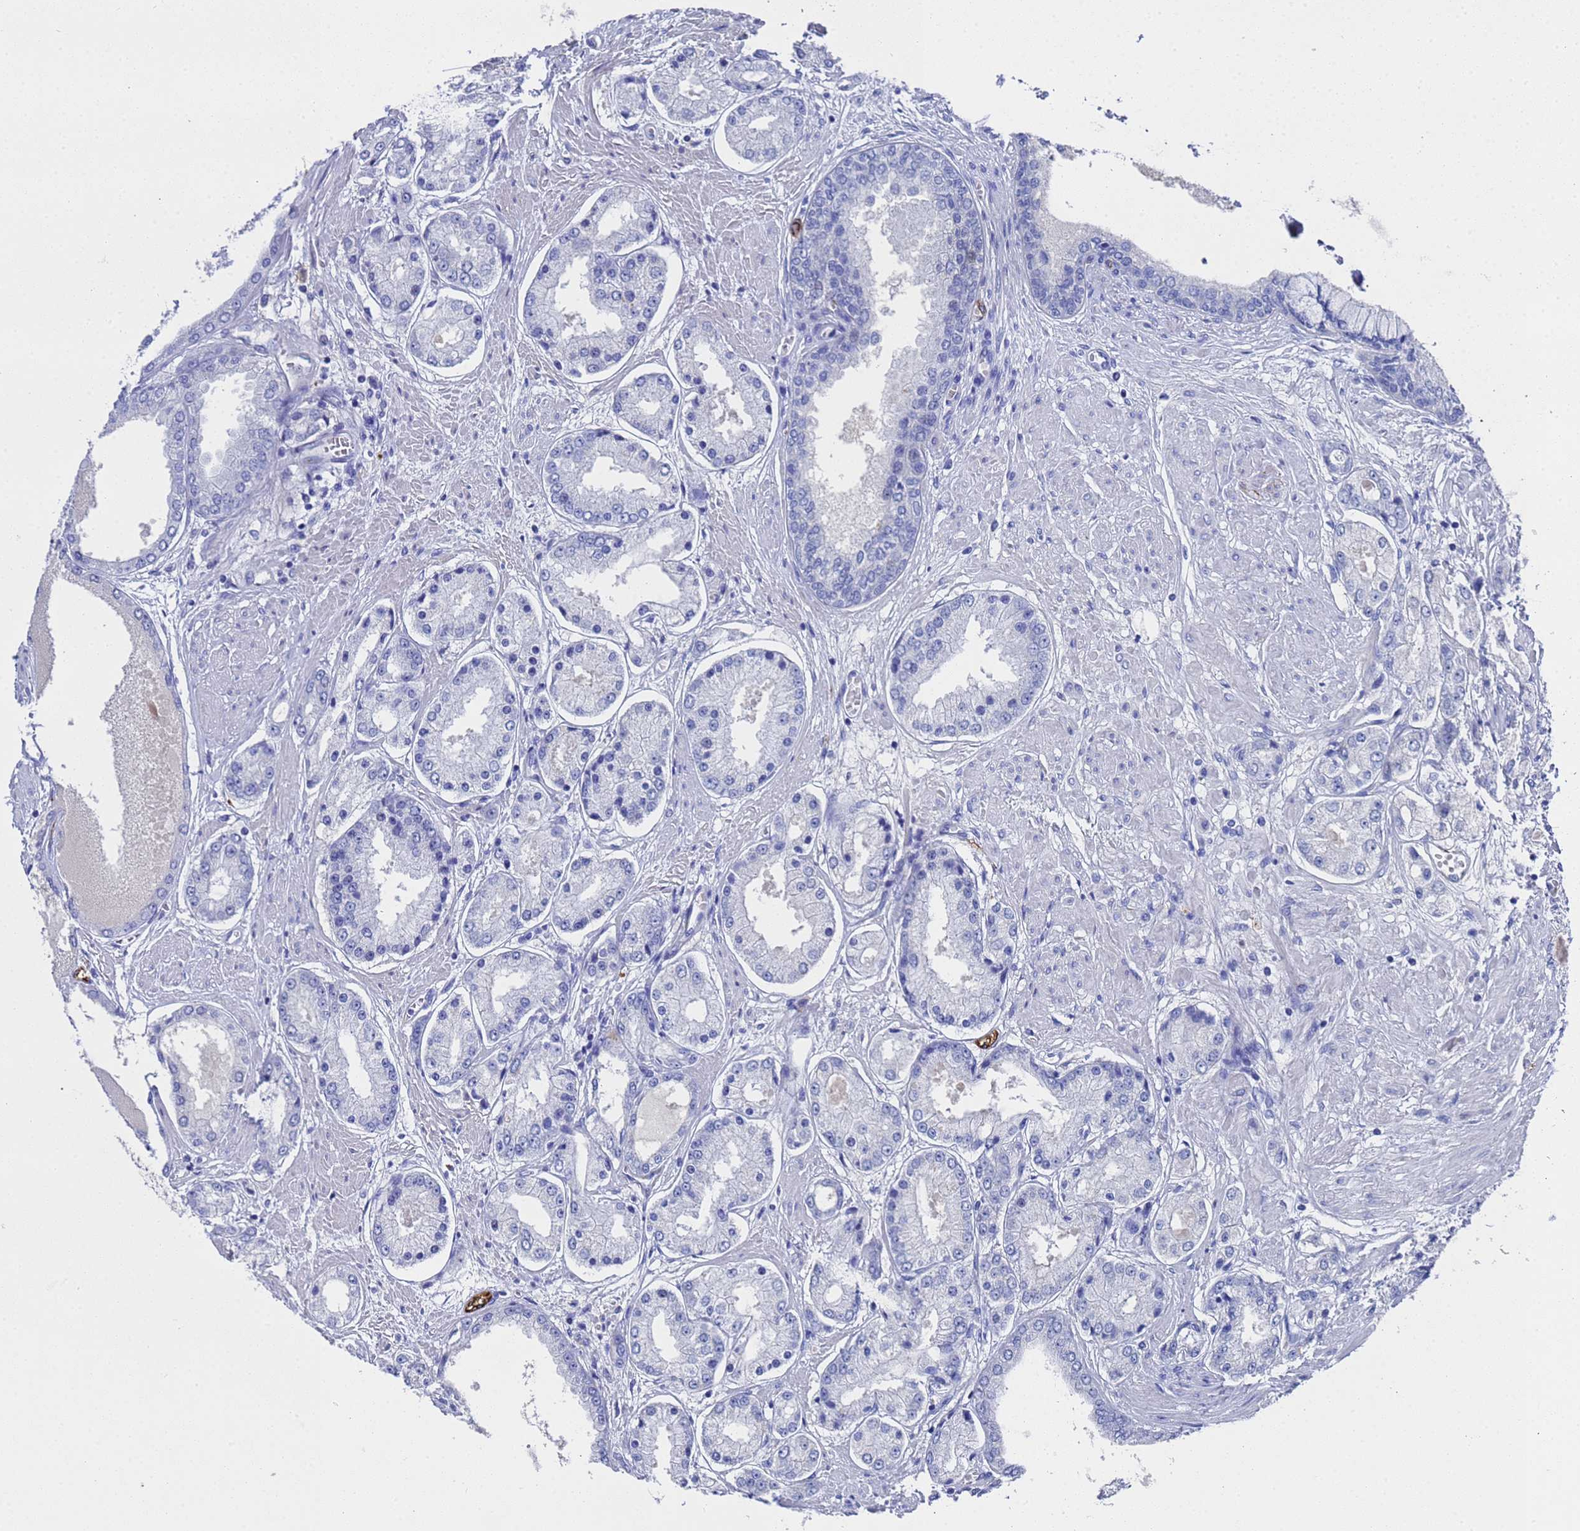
{"staining": {"intensity": "negative", "quantity": "none", "location": "none"}, "tissue": "prostate cancer", "cell_type": "Tumor cells", "image_type": "cancer", "snomed": [{"axis": "morphology", "description": "Adenocarcinoma, High grade"}, {"axis": "topography", "description": "Prostate"}], "caption": "There is no significant positivity in tumor cells of prostate cancer.", "gene": "ADIPOQ", "patient": {"sex": "male", "age": 59}}